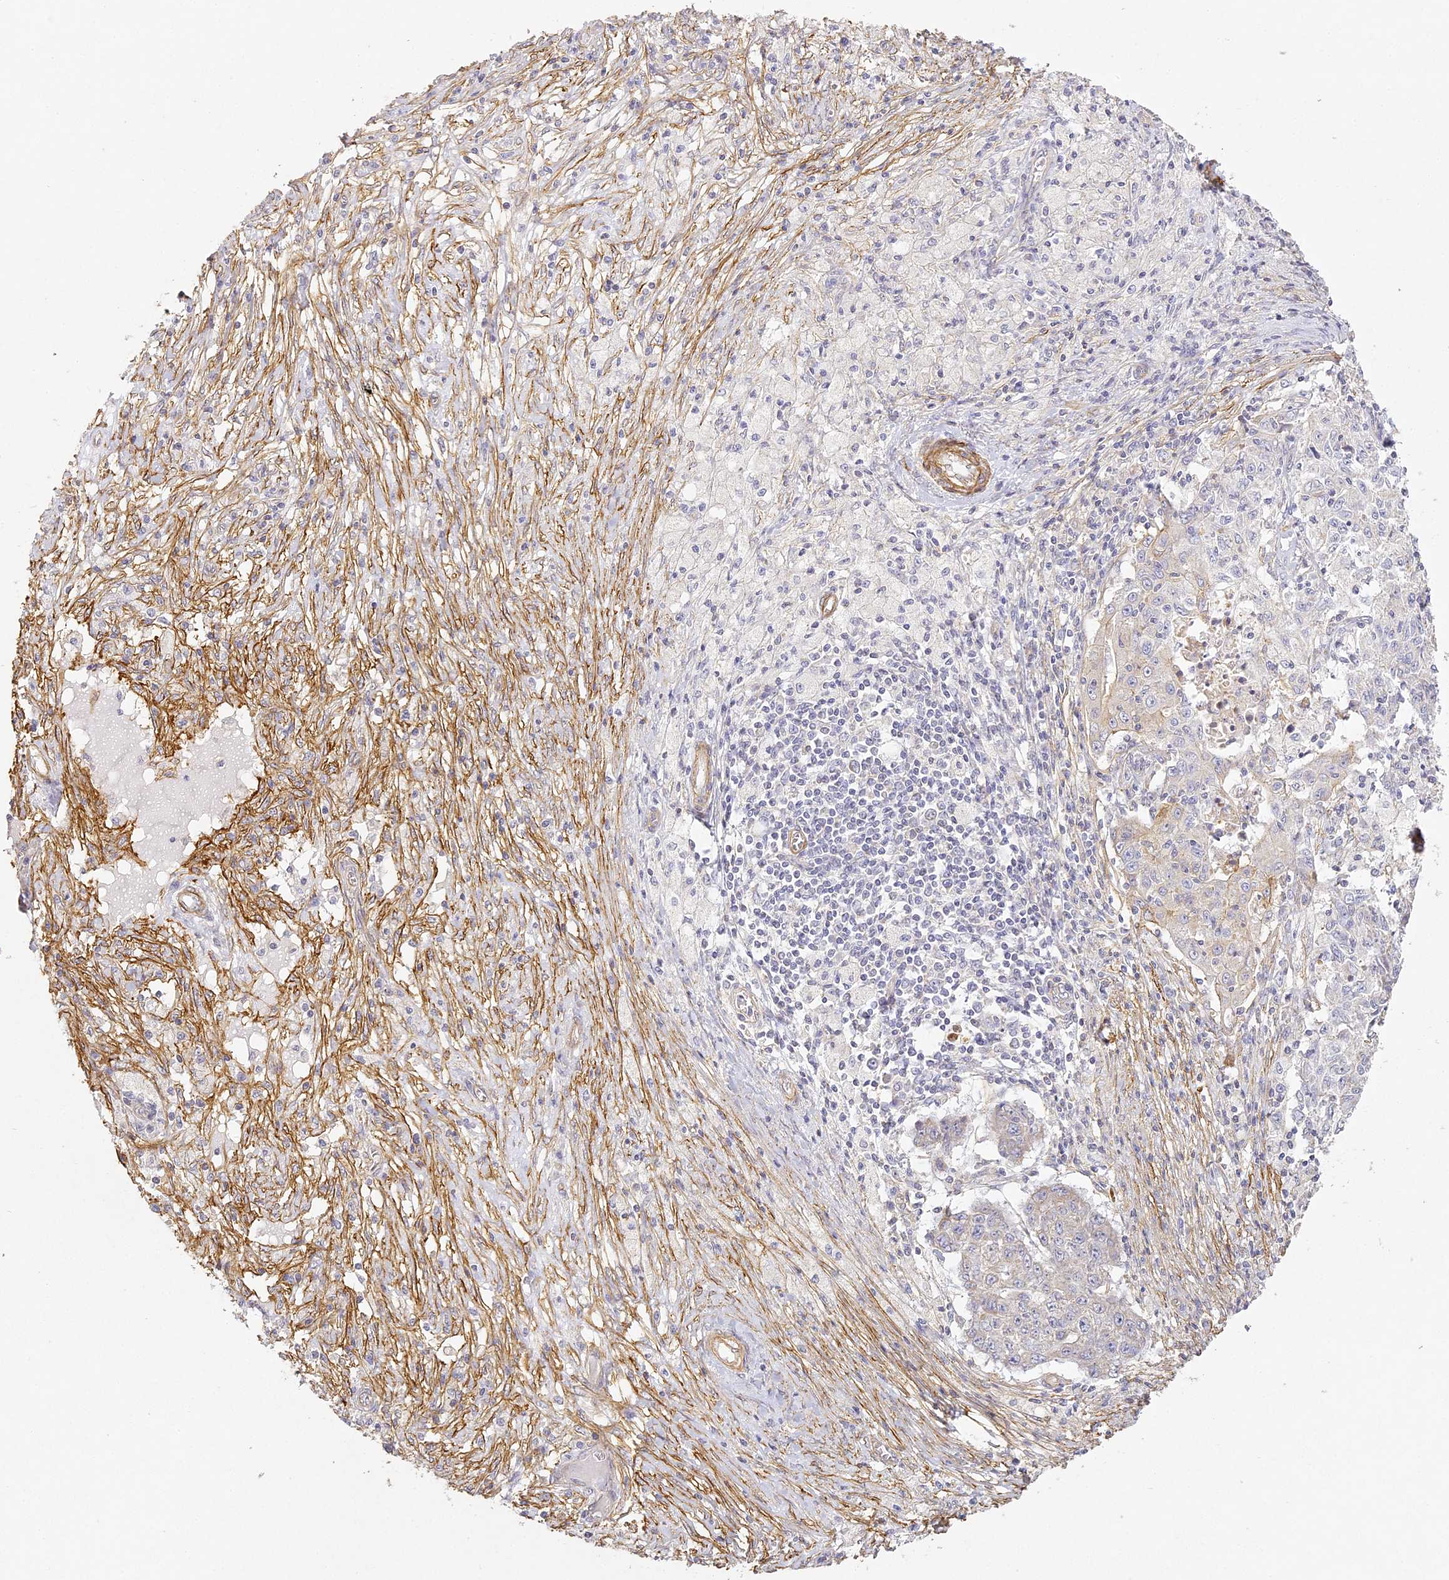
{"staining": {"intensity": "negative", "quantity": "none", "location": "none"}, "tissue": "ovarian cancer", "cell_type": "Tumor cells", "image_type": "cancer", "snomed": [{"axis": "morphology", "description": "Carcinoma, endometroid"}, {"axis": "topography", "description": "Ovary"}], "caption": "Ovarian endometroid carcinoma was stained to show a protein in brown. There is no significant staining in tumor cells.", "gene": "MED28", "patient": {"sex": "female", "age": 42}}